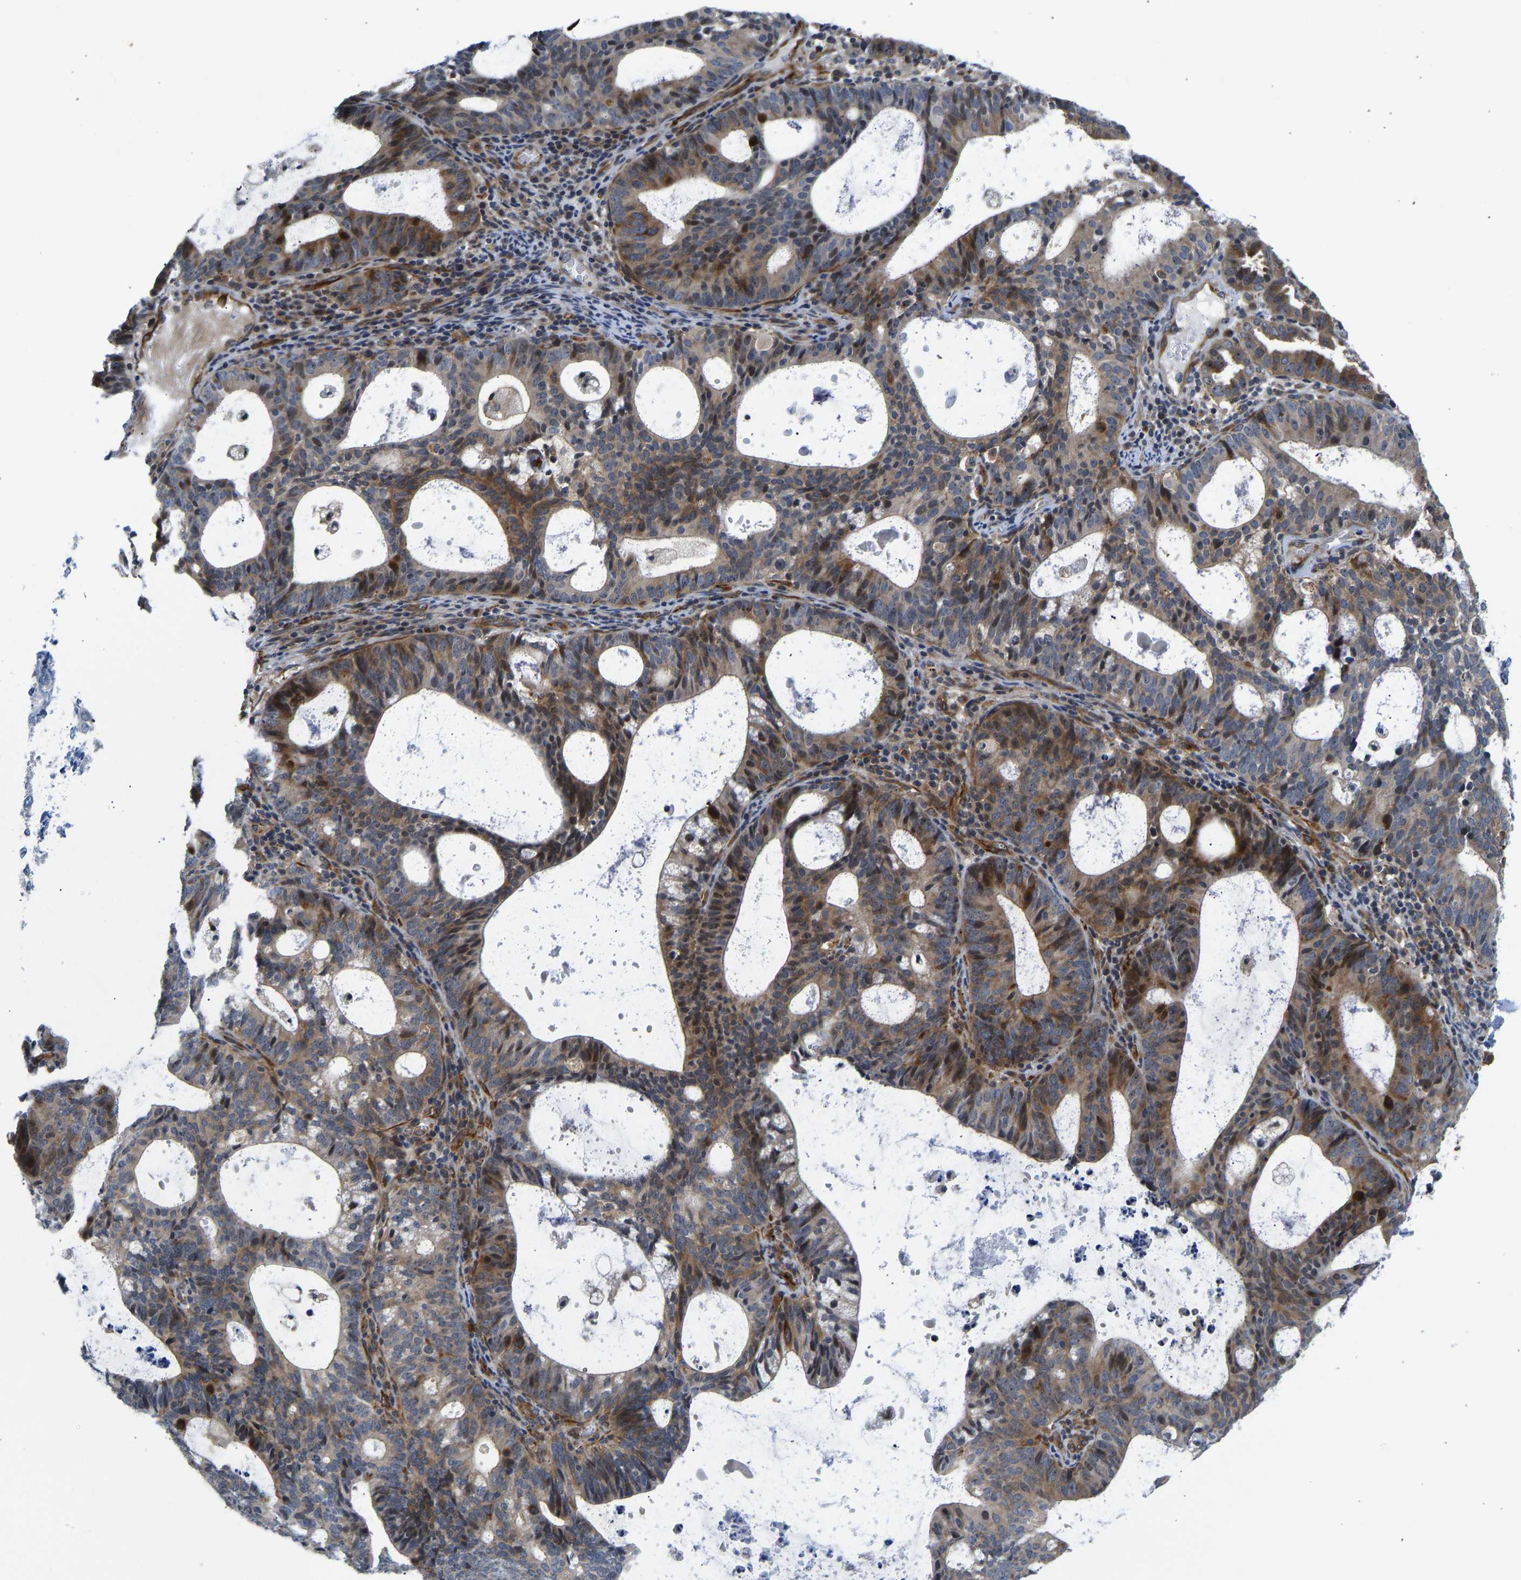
{"staining": {"intensity": "moderate", "quantity": ">75%", "location": "cytoplasmic/membranous,nuclear"}, "tissue": "endometrial cancer", "cell_type": "Tumor cells", "image_type": "cancer", "snomed": [{"axis": "morphology", "description": "Adenocarcinoma, NOS"}, {"axis": "topography", "description": "Uterus"}], "caption": "Protein staining by immunohistochemistry shows moderate cytoplasmic/membranous and nuclear staining in approximately >75% of tumor cells in endometrial cancer. (DAB = brown stain, brightfield microscopy at high magnification).", "gene": "RESF1", "patient": {"sex": "female", "age": 83}}